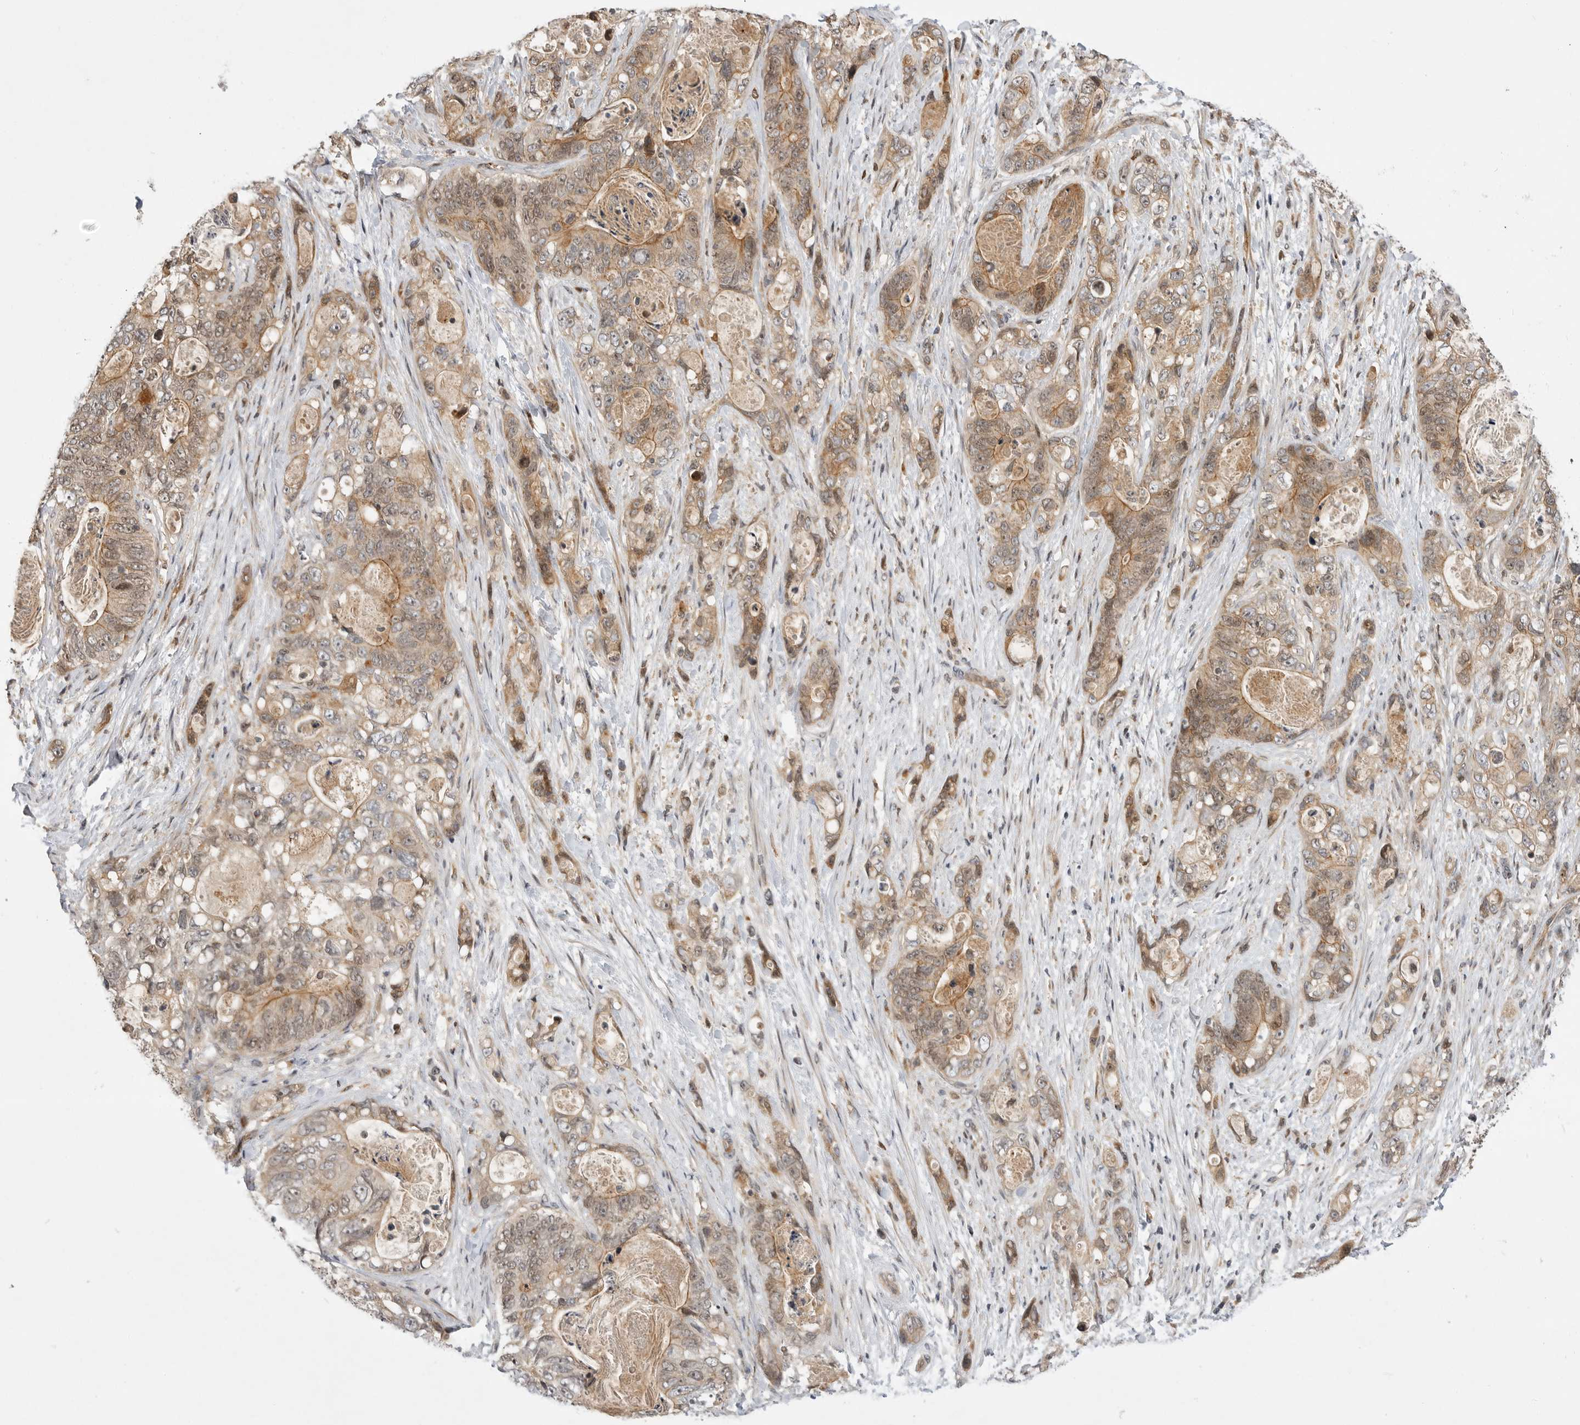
{"staining": {"intensity": "moderate", "quantity": ">75%", "location": "cytoplasmic/membranous,nuclear"}, "tissue": "stomach cancer", "cell_type": "Tumor cells", "image_type": "cancer", "snomed": [{"axis": "morphology", "description": "Normal tissue, NOS"}, {"axis": "morphology", "description": "Adenocarcinoma, NOS"}, {"axis": "topography", "description": "Stomach"}], "caption": "Immunohistochemistry (IHC) photomicrograph of stomach adenocarcinoma stained for a protein (brown), which displays medium levels of moderate cytoplasmic/membranous and nuclear positivity in approximately >75% of tumor cells.", "gene": "CSNK1G3", "patient": {"sex": "female", "age": 89}}